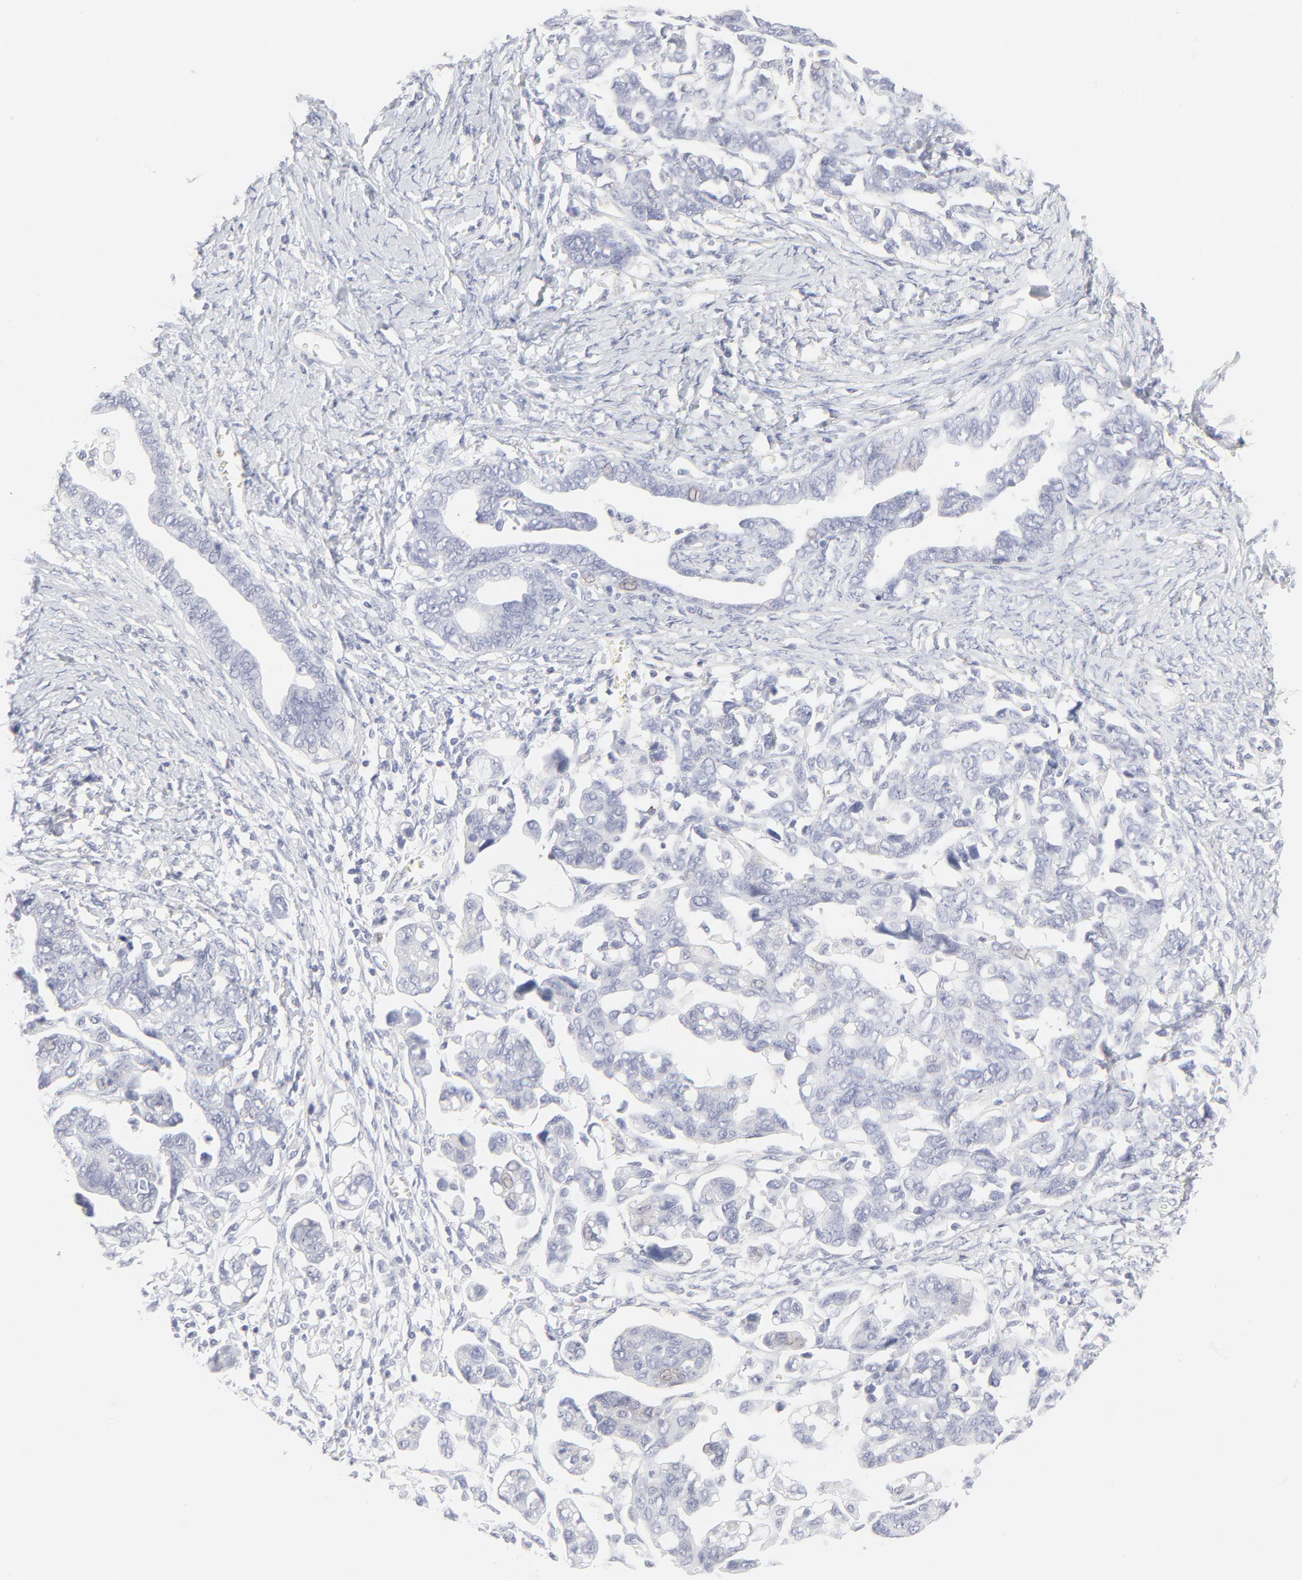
{"staining": {"intensity": "negative", "quantity": "none", "location": "none"}, "tissue": "ovarian cancer", "cell_type": "Tumor cells", "image_type": "cancer", "snomed": [{"axis": "morphology", "description": "Cystadenocarcinoma, serous, NOS"}, {"axis": "topography", "description": "Ovary"}], "caption": "Tumor cells show no significant positivity in serous cystadenocarcinoma (ovarian).", "gene": "CCR7", "patient": {"sex": "female", "age": 69}}